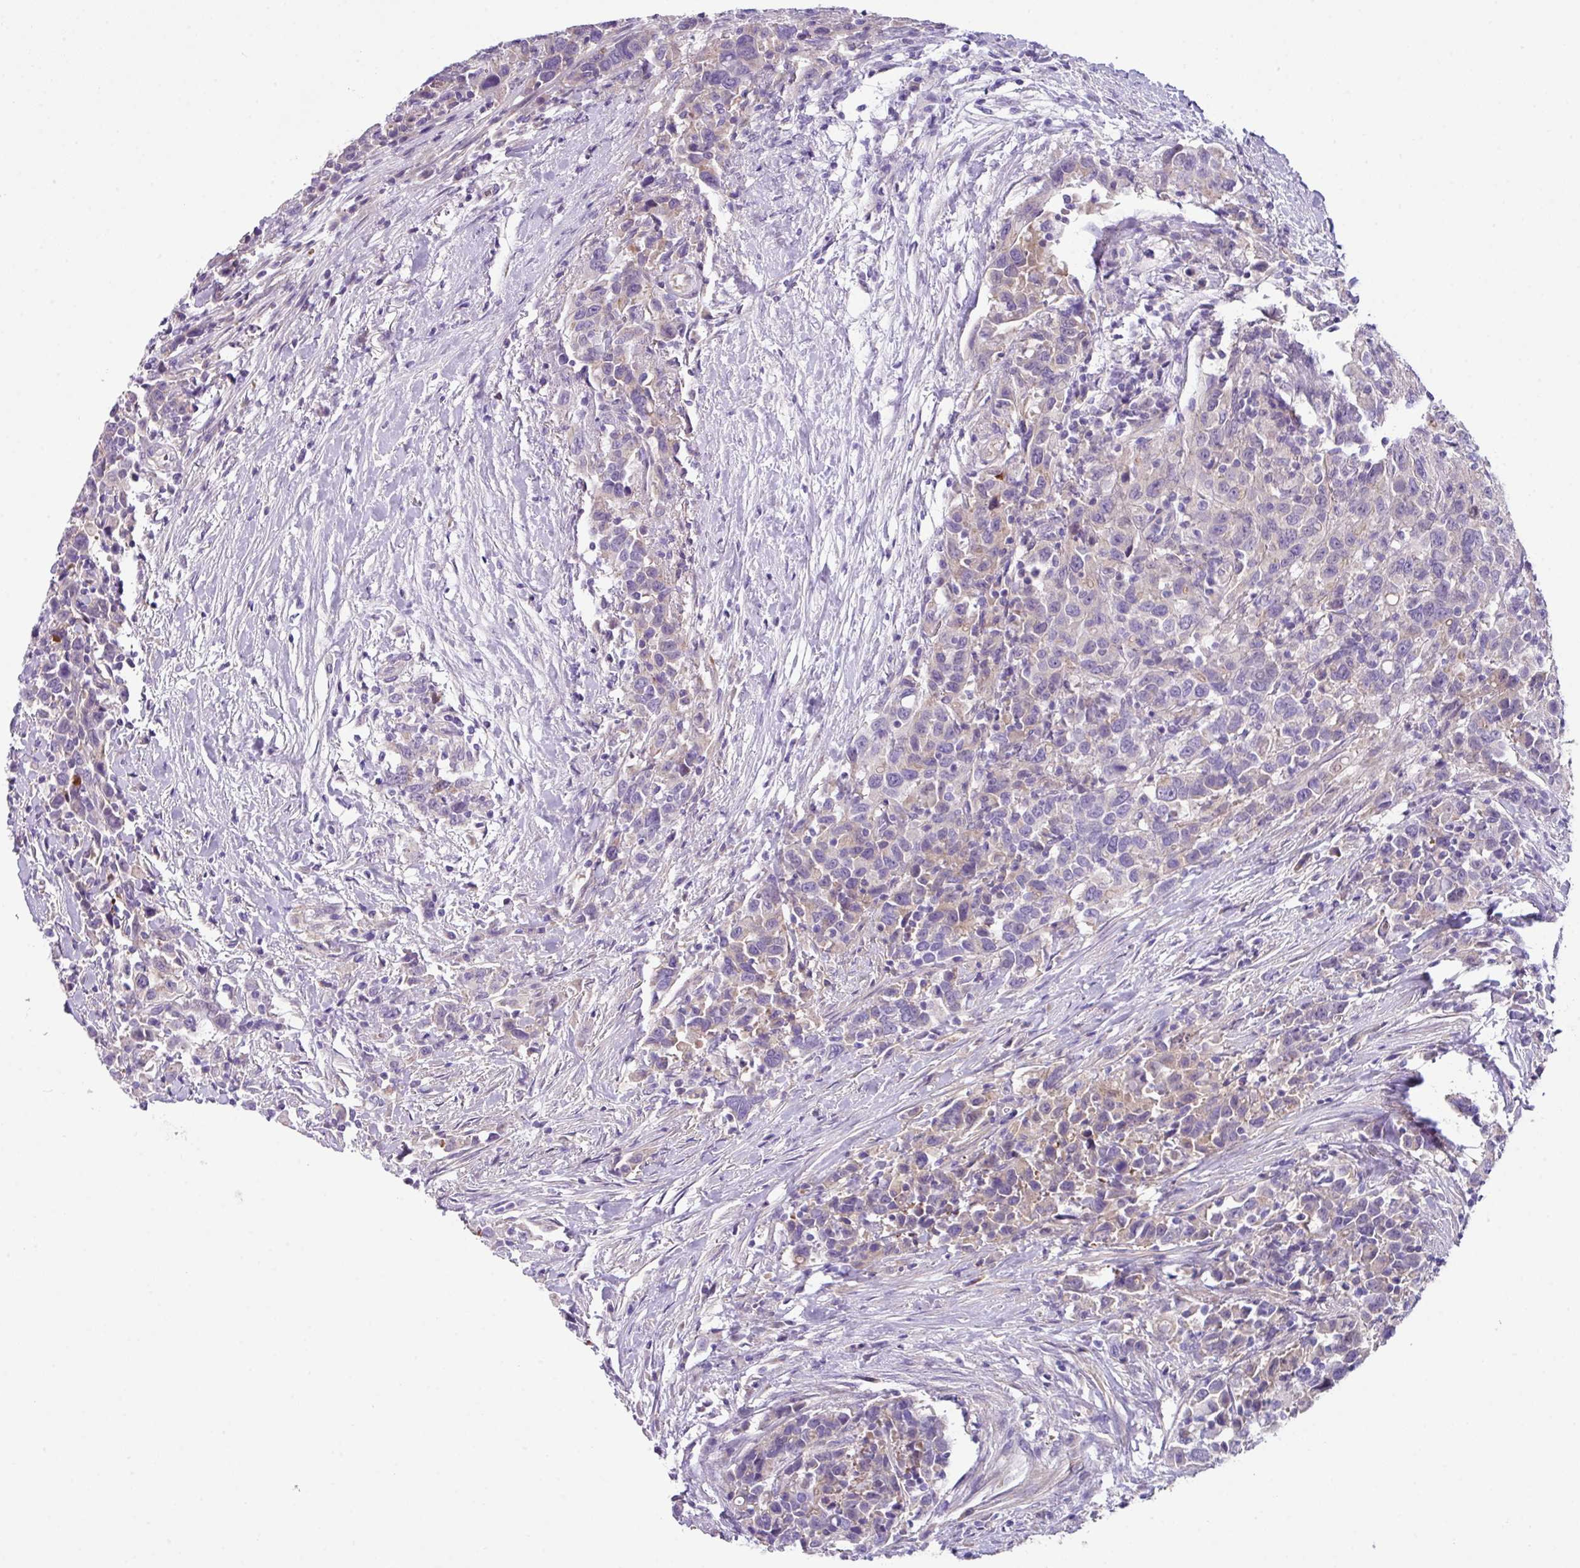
{"staining": {"intensity": "negative", "quantity": "none", "location": "none"}, "tissue": "urothelial cancer", "cell_type": "Tumor cells", "image_type": "cancer", "snomed": [{"axis": "morphology", "description": "Urothelial carcinoma, High grade"}, {"axis": "topography", "description": "Urinary bladder"}], "caption": "Tumor cells are negative for protein expression in human high-grade urothelial carcinoma.", "gene": "DNAL1", "patient": {"sex": "male", "age": 61}}